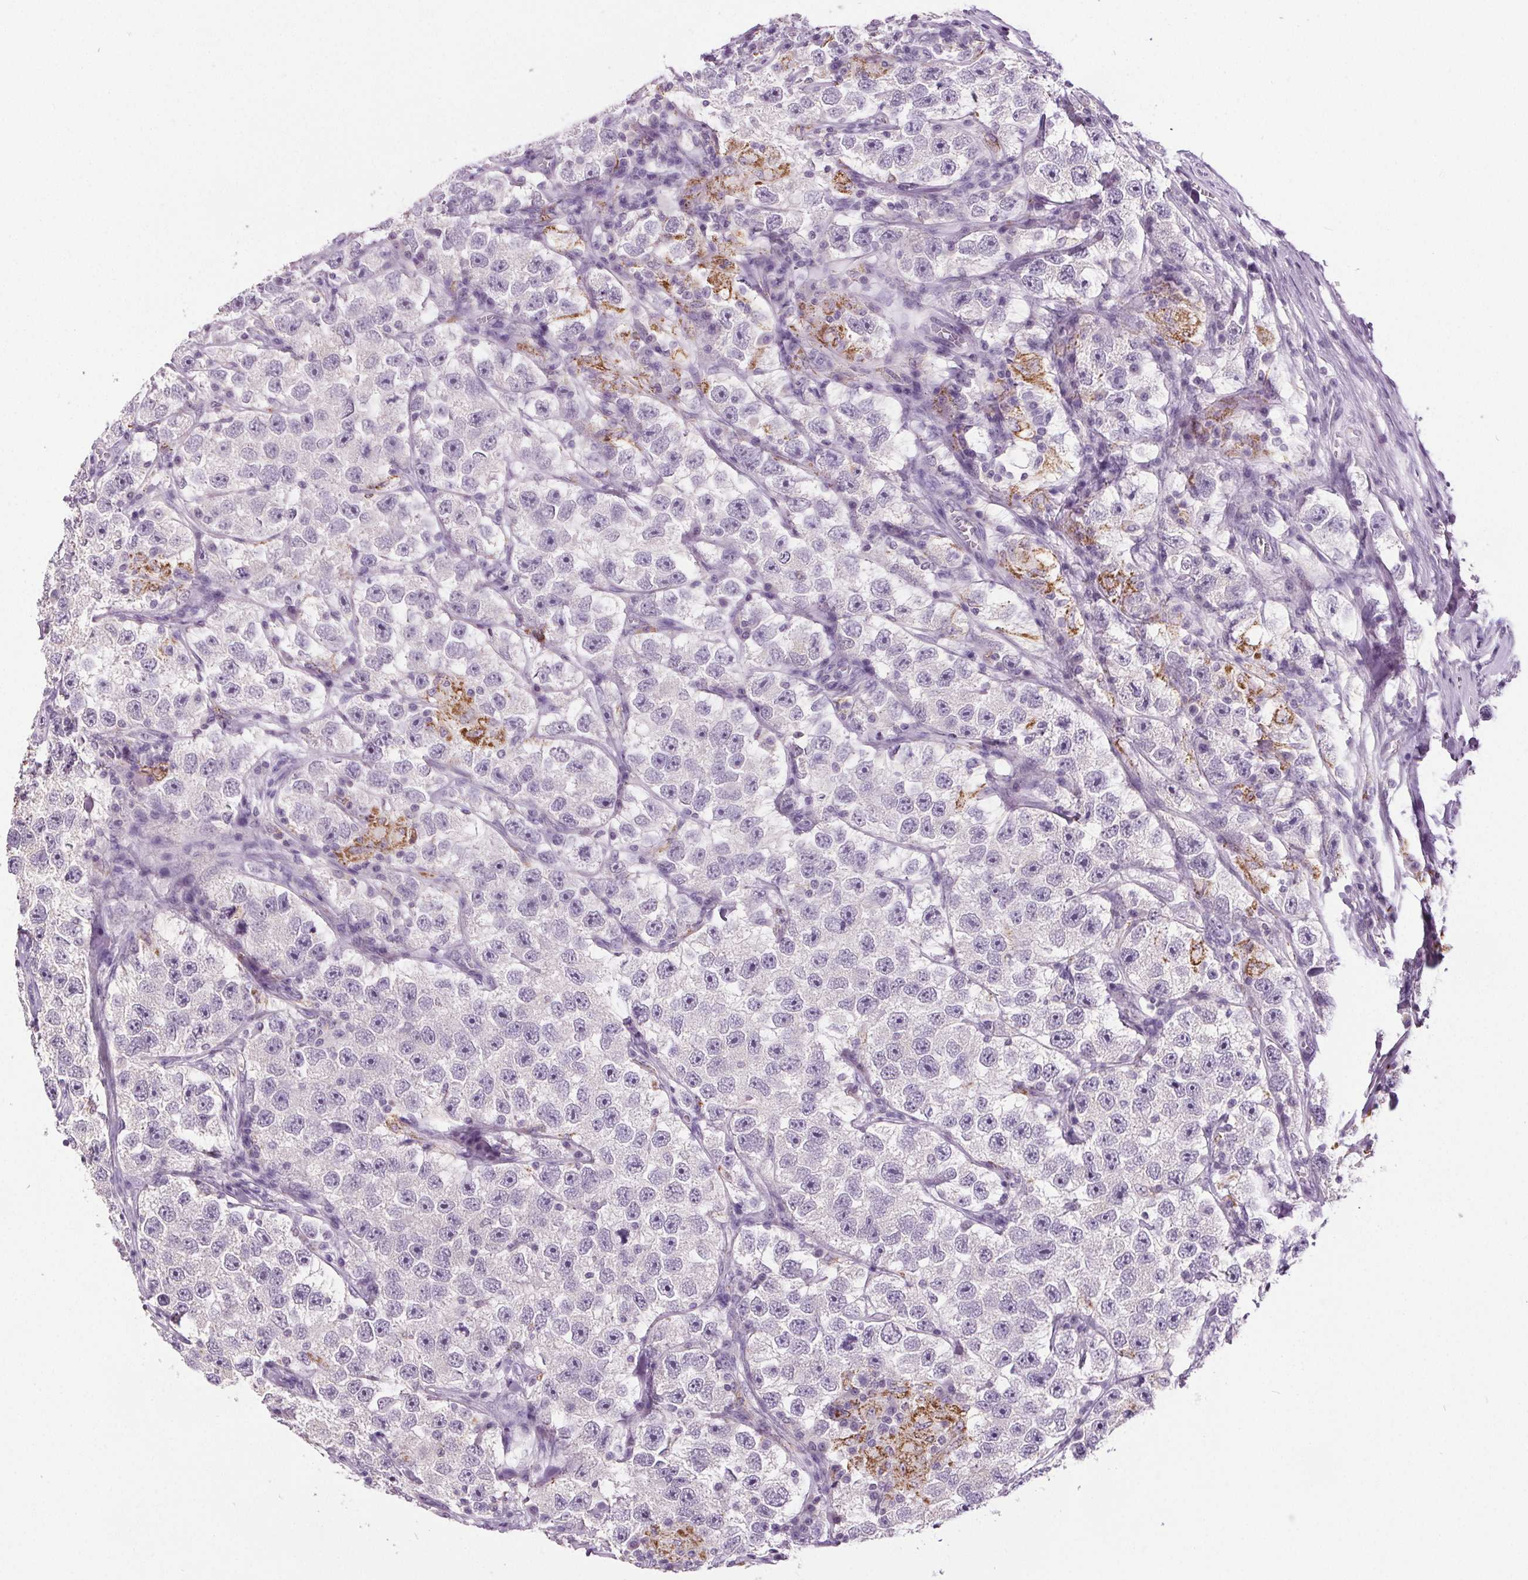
{"staining": {"intensity": "moderate", "quantity": "<25%", "location": "cytoplasmic/membranous"}, "tissue": "testis cancer", "cell_type": "Tumor cells", "image_type": "cancer", "snomed": [{"axis": "morphology", "description": "Seminoma, NOS"}, {"axis": "topography", "description": "Testis"}], "caption": "Moderate cytoplasmic/membranous positivity for a protein is seen in approximately <25% of tumor cells of testis cancer (seminoma) using IHC.", "gene": "GPIHBP1", "patient": {"sex": "male", "age": 26}}